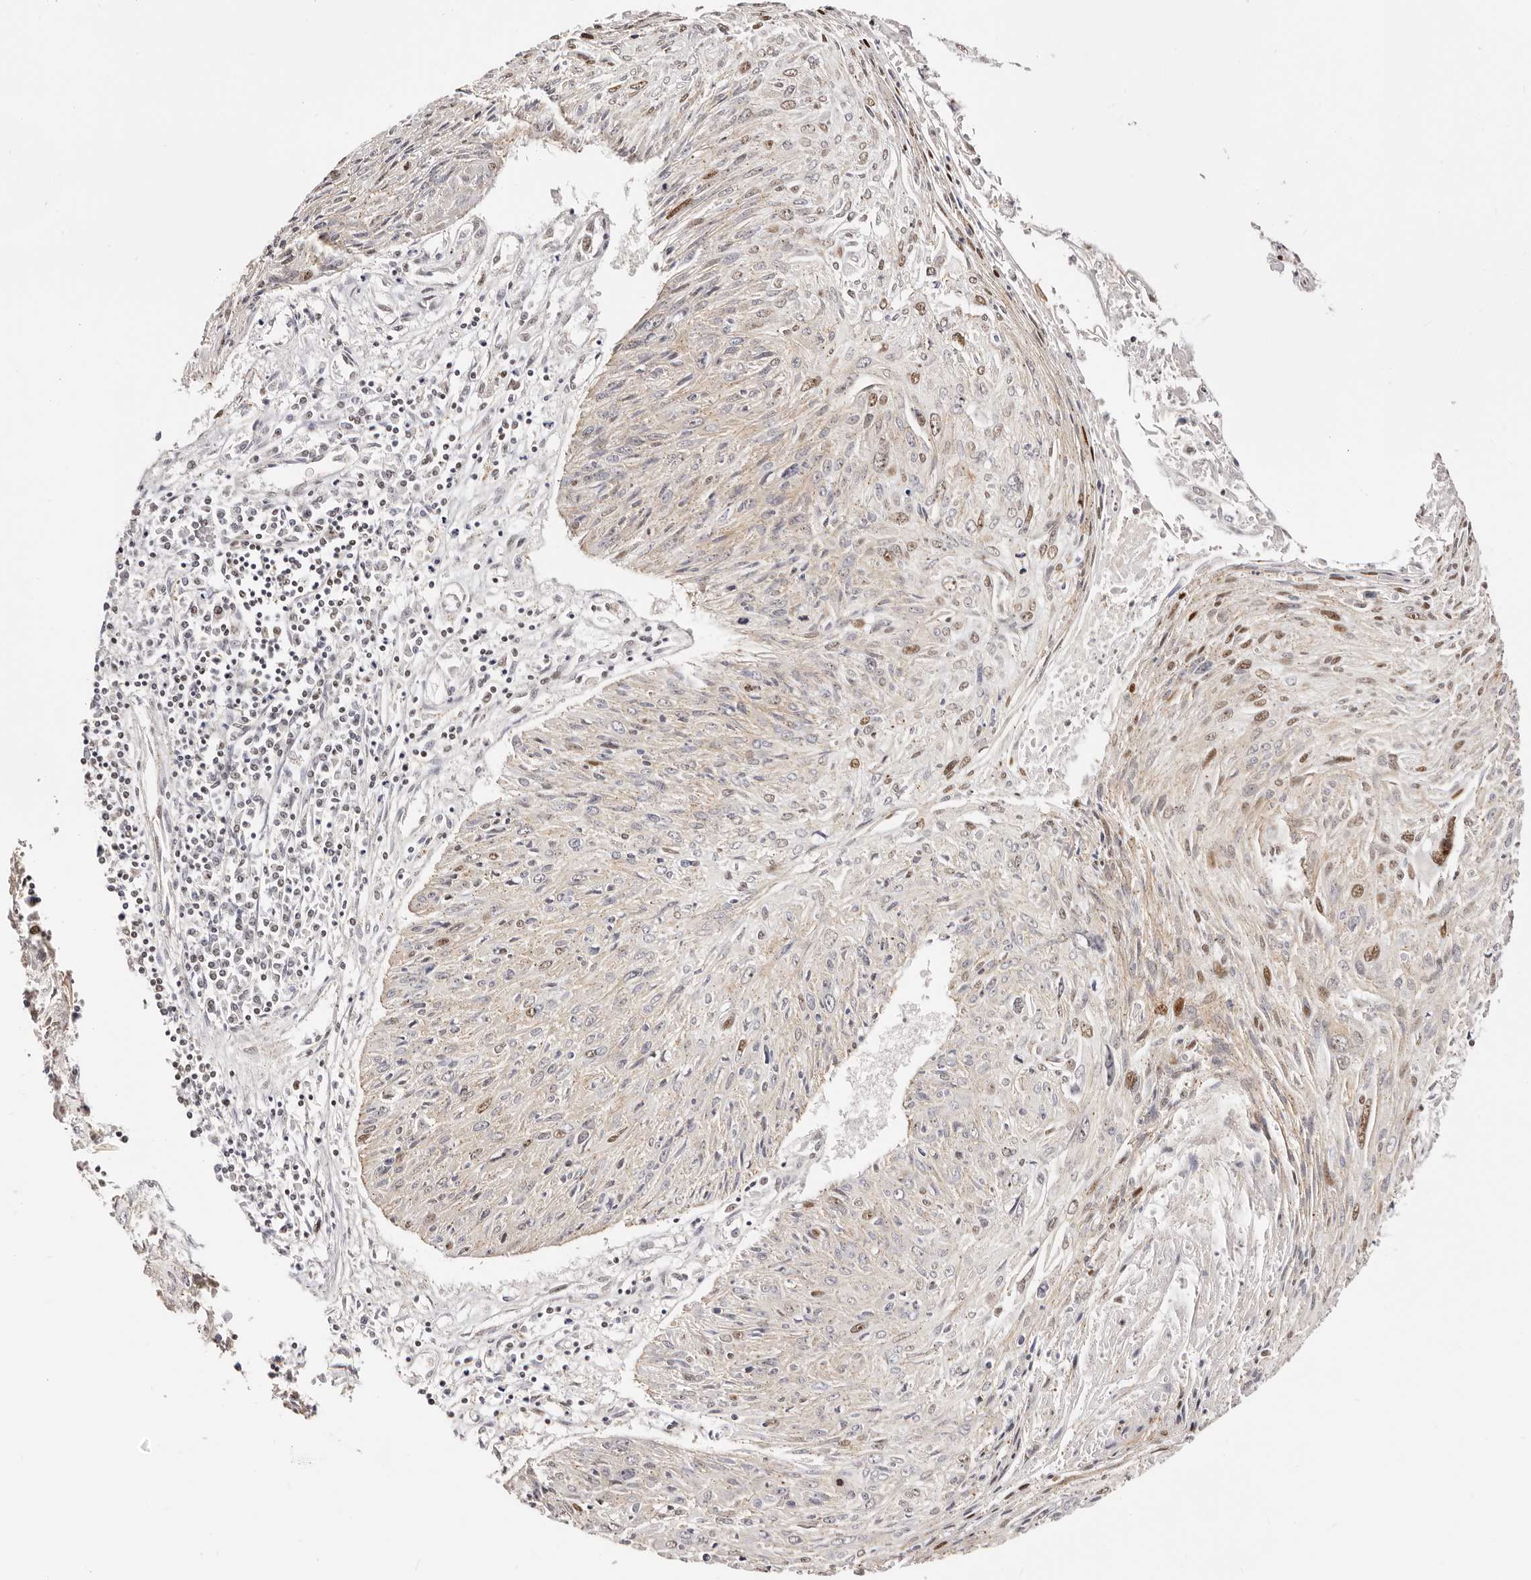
{"staining": {"intensity": "moderate", "quantity": "<25%", "location": "nuclear"}, "tissue": "cervical cancer", "cell_type": "Tumor cells", "image_type": "cancer", "snomed": [{"axis": "morphology", "description": "Squamous cell carcinoma, NOS"}, {"axis": "topography", "description": "Cervix"}], "caption": "This image exhibits immunohistochemistry staining of human cervical cancer, with low moderate nuclear expression in about <25% of tumor cells.", "gene": "IQGAP3", "patient": {"sex": "female", "age": 51}}